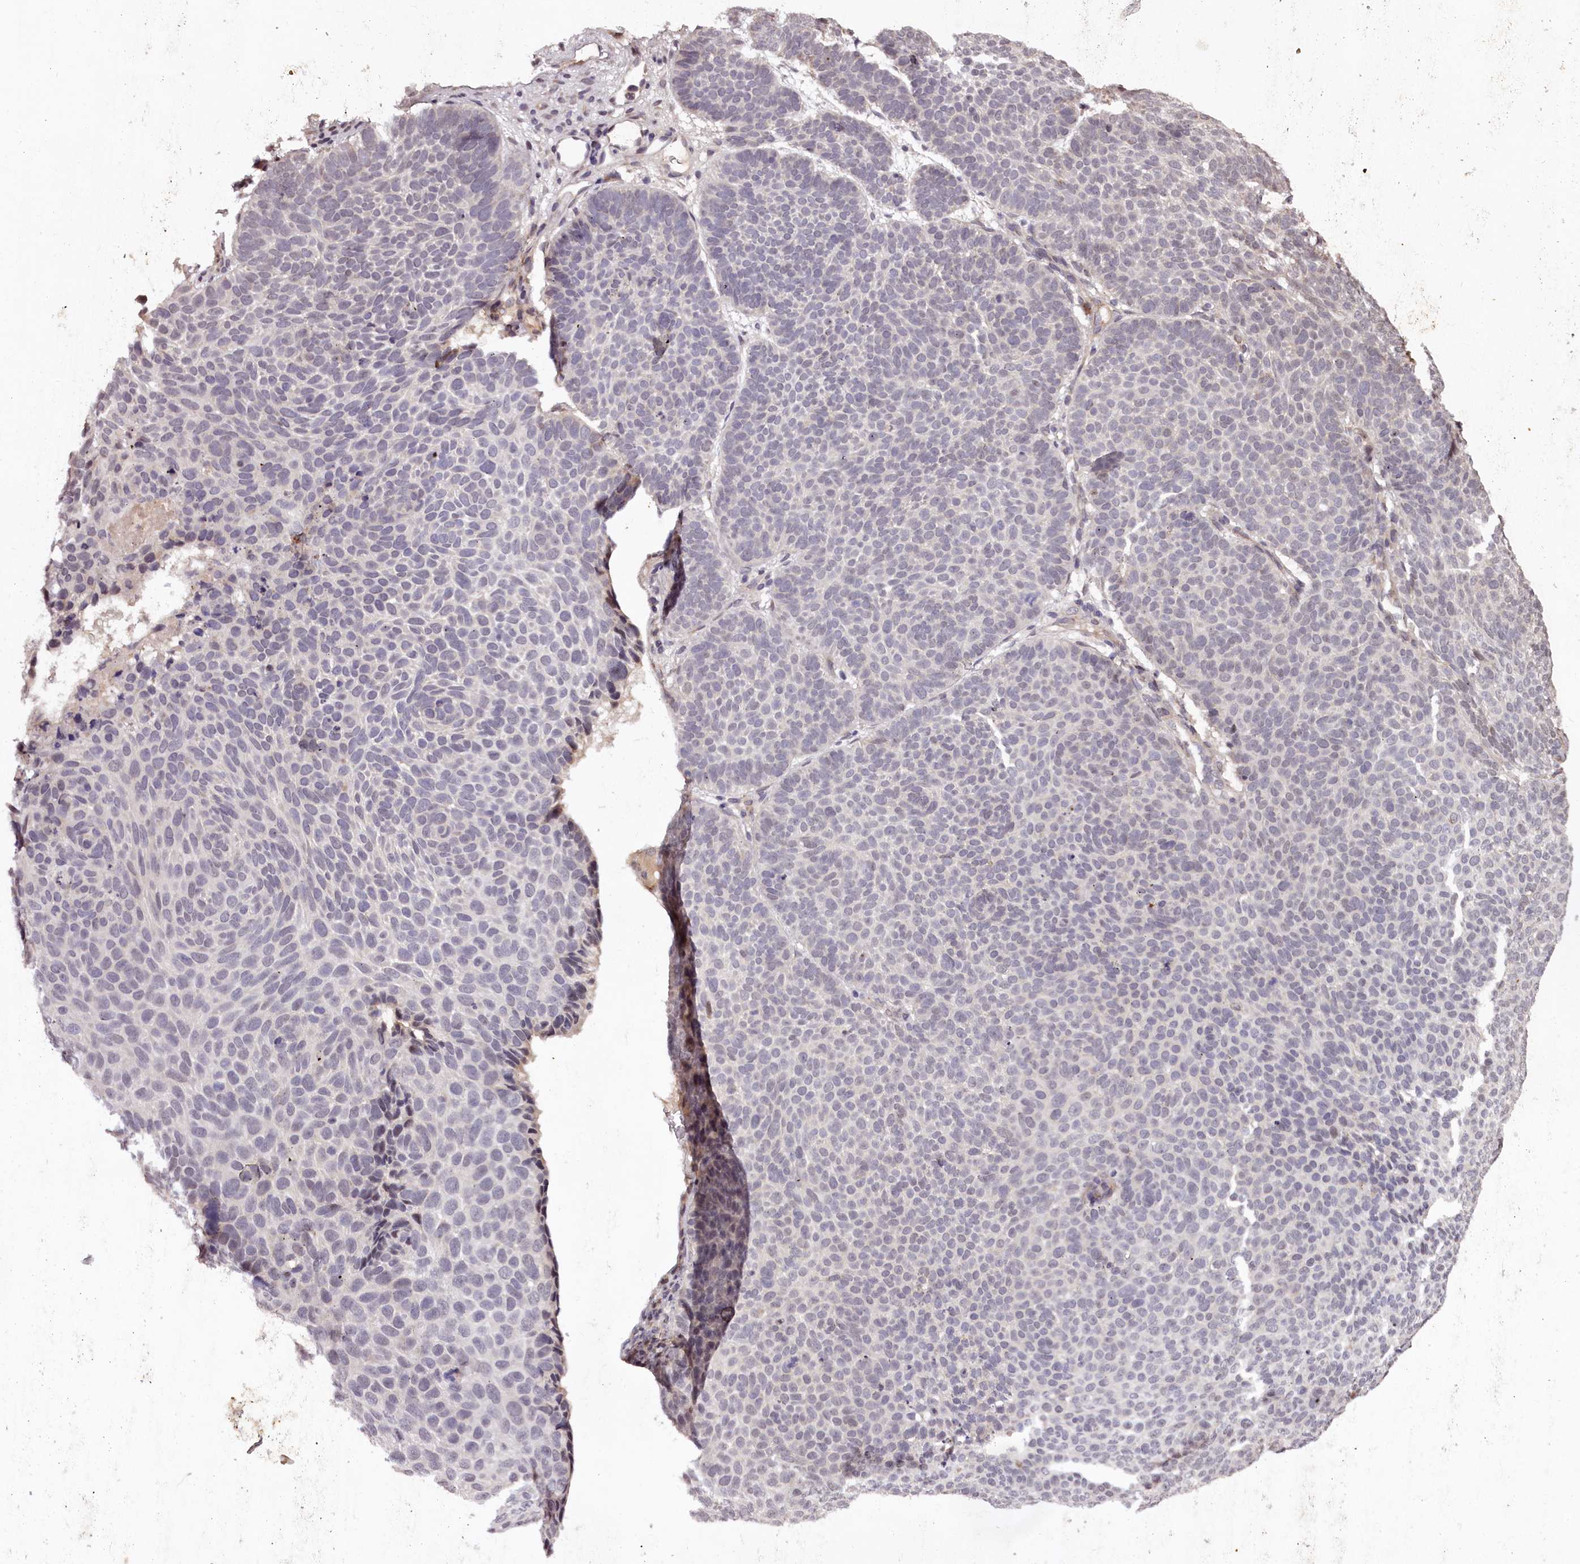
{"staining": {"intensity": "negative", "quantity": "none", "location": "none"}, "tissue": "skin cancer", "cell_type": "Tumor cells", "image_type": "cancer", "snomed": [{"axis": "morphology", "description": "Basal cell carcinoma"}, {"axis": "topography", "description": "Skin"}], "caption": "Immunohistochemical staining of human basal cell carcinoma (skin) reveals no significant staining in tumor cells.", "gene": "MAML3", "patient": {"sex": "male", "age": 85}}